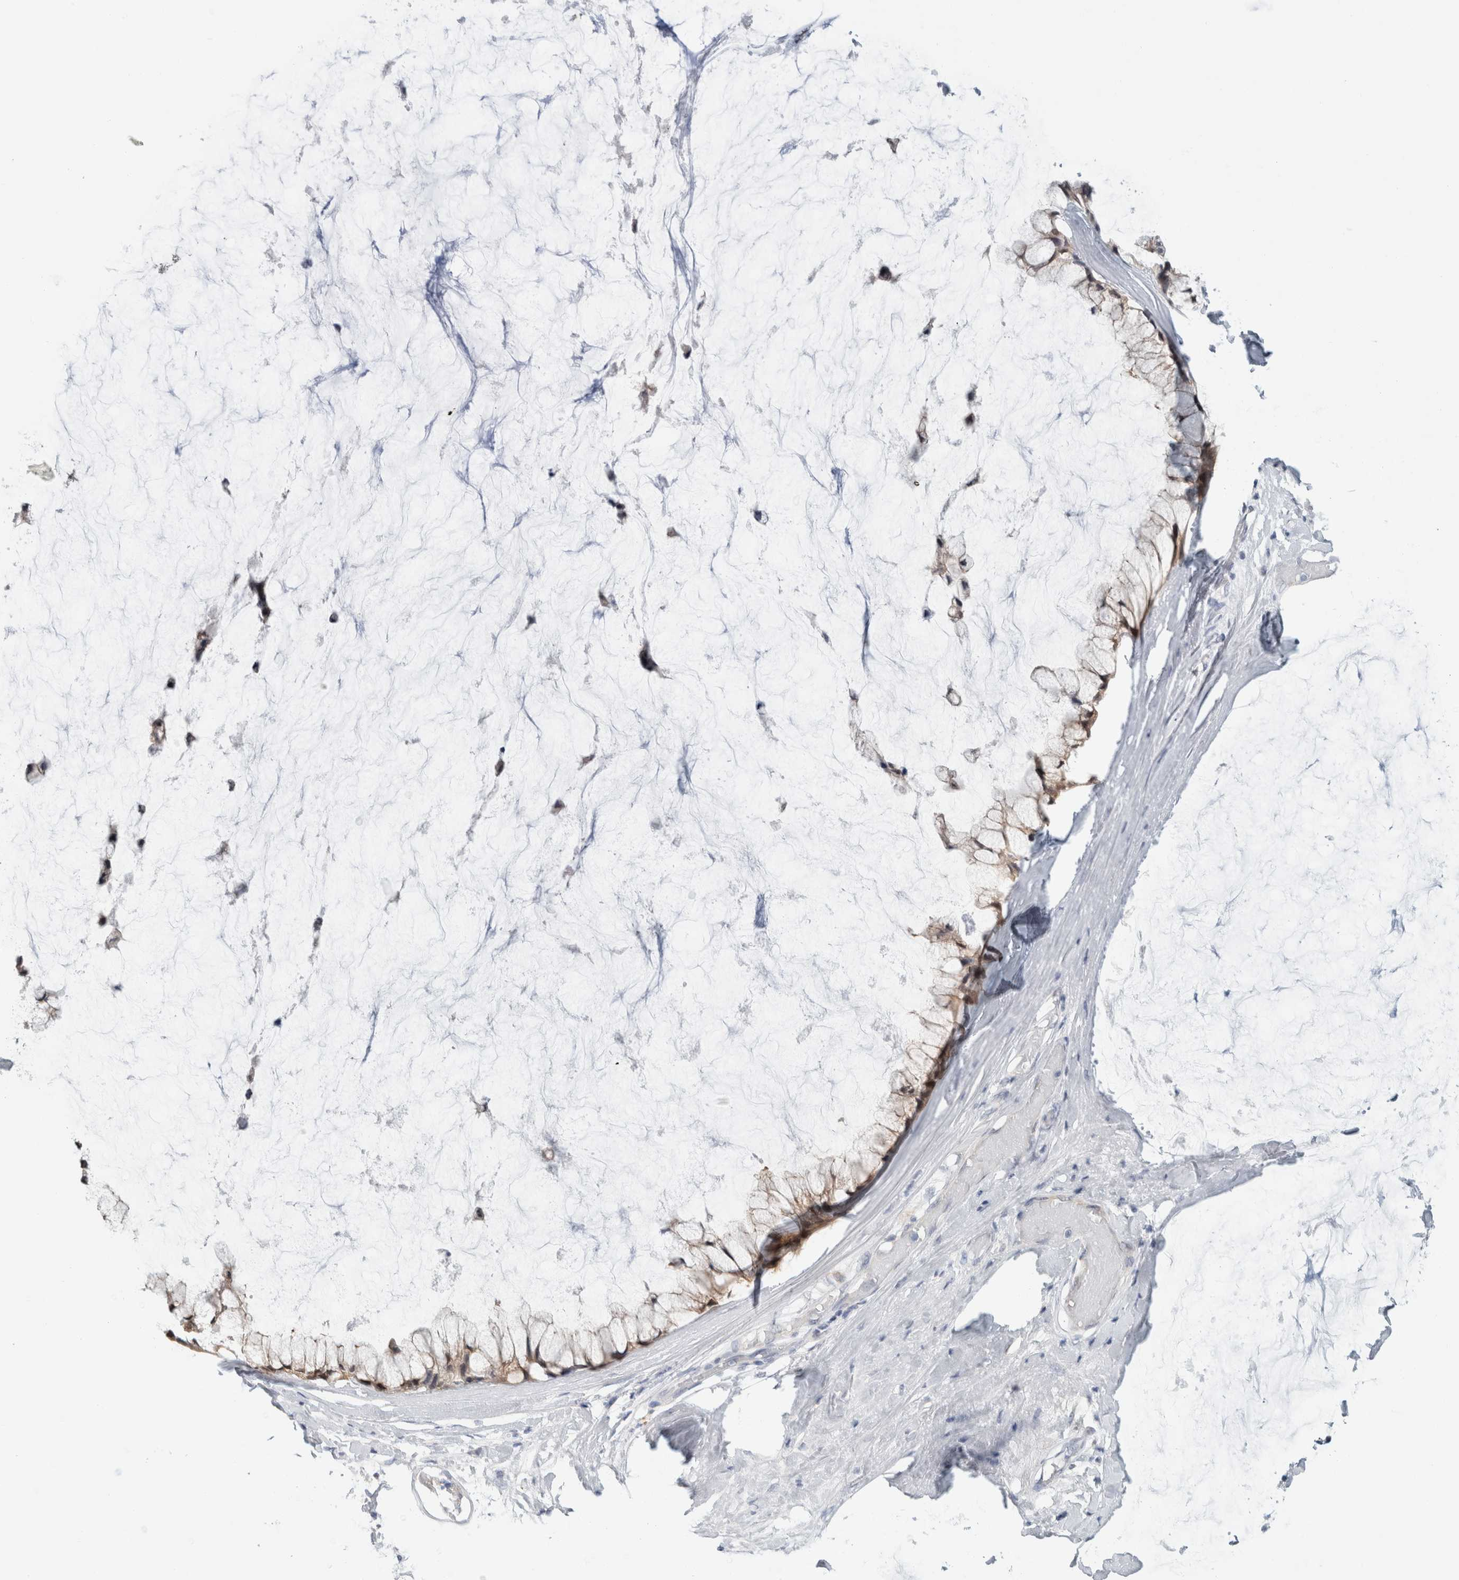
{"staining": {"intensity": "weak", "quantity": "<25%", "location": "cytoplasmic/membranous"}, "tissue": "ovarian cancer", "cell_type": "Tumor cells", "image_type": "cancer", "snomed": [{"axis": "morphology", "description": "Cystadenocarcinoma, mucinous, NOS"}, {"axis": "topography", "description": "Ovary"}], "caption": "IHC of ovarian mucinous cystadenocarcinoma shows no positivity in tumor cells.", "gene": "CASP6", "patient": {"sex": "female", "age": 39}}